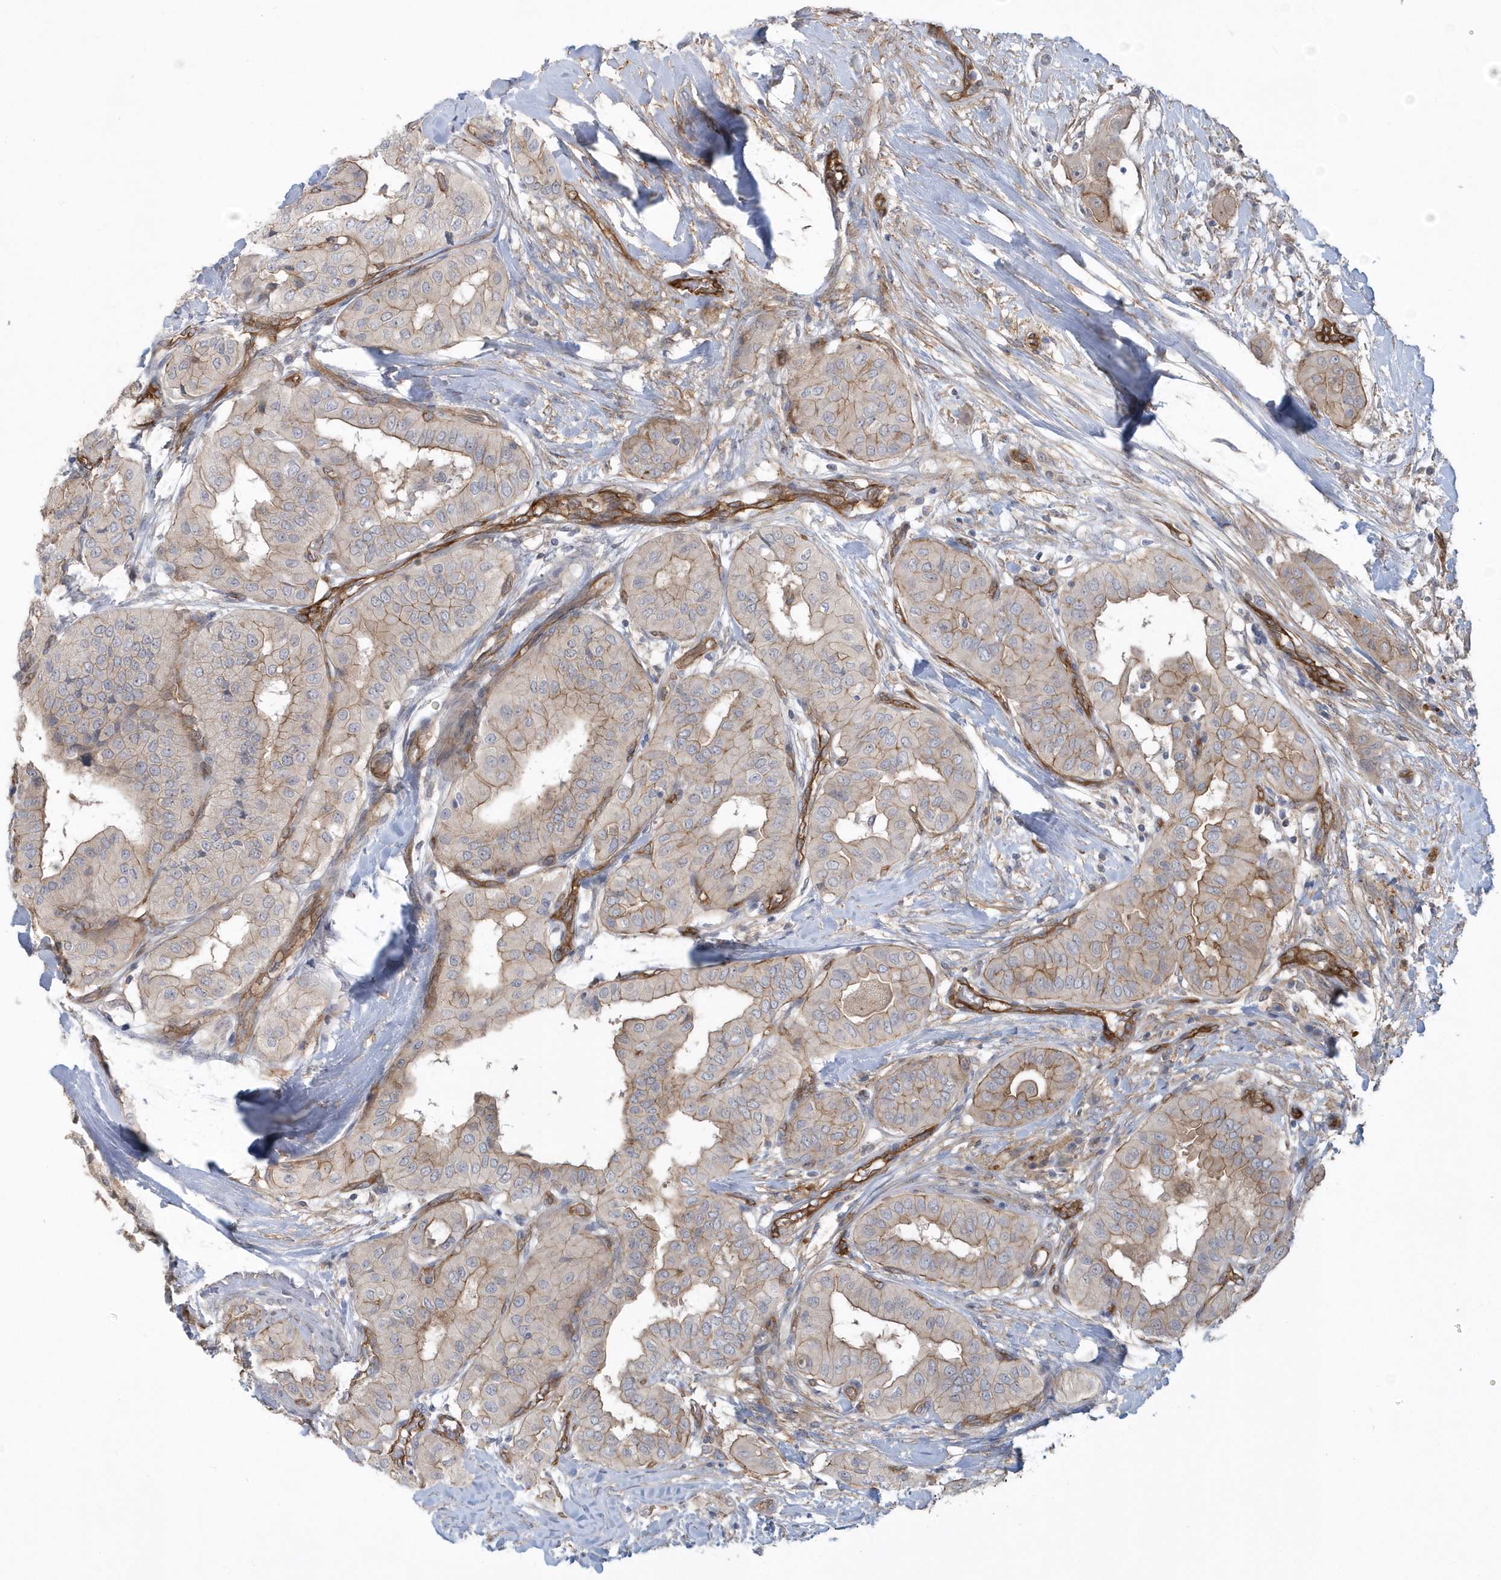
{"staining": {"intensity": "moderate", "quantity": "<25%", "location": "cytoplasmic/membranous"}, "tissue": "thyroid cancer", "cell_type": "Tumor cells", "image_type": "cancer", "snomed": [{"axis": "morphology", "description": "Papillary adenocarcinoma, NOS"}, {"axis": "topography", "description": "Thyroid gland"}], "caption": "Tumor cells display low levels of moderate cytoplasmic/membranous staining in about <25% of cells in thyroid cancer (papillary adenocarcinoma). (IHC, brightfield microscopy, high magnification).", "gene": "RAI14", "patient": {"sex": "female", "age": 59}}